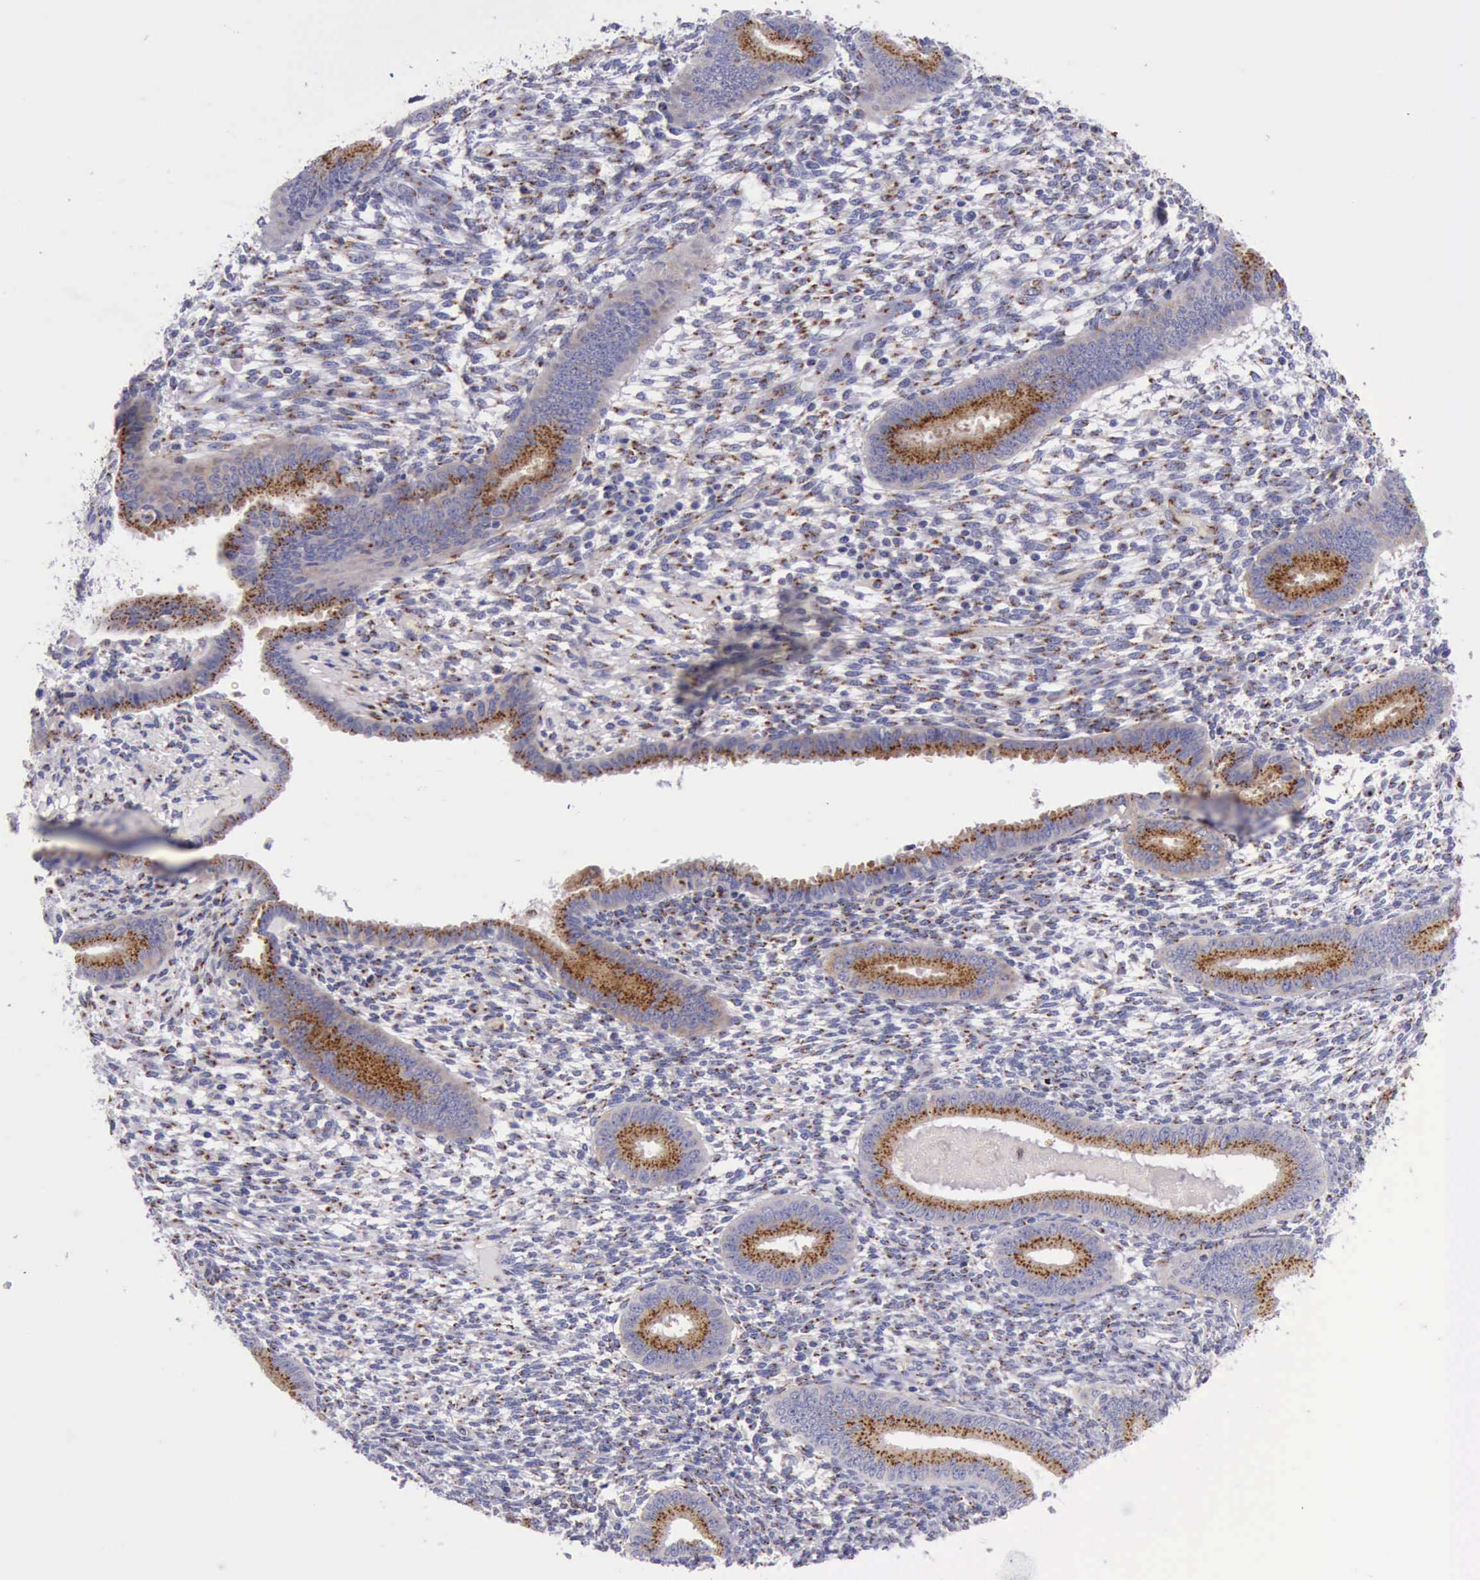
{"staining": {"intensity": "strong", "quantity": ">75%", "location": "cytoplasmic/membranous"}, "tissue": "endometrium", "cell_type": "Cells in endometrial stroma", "image_type": "normal", "snomed": [{"axis": "morphology", "description": "Normal tissue, NOS"}, {"axis": "topography", "description": "Endometrium"}], "caption": "This micrograph demonstrates immunohistochemistry (IHC) staining of unremarkable endometrium, with high strong cytoplasmic/membranous positivity in about >75% of cells in endometrial stroma.", "gene": "GOLGA5", "patient": {"sex": "female", "age": 42}}